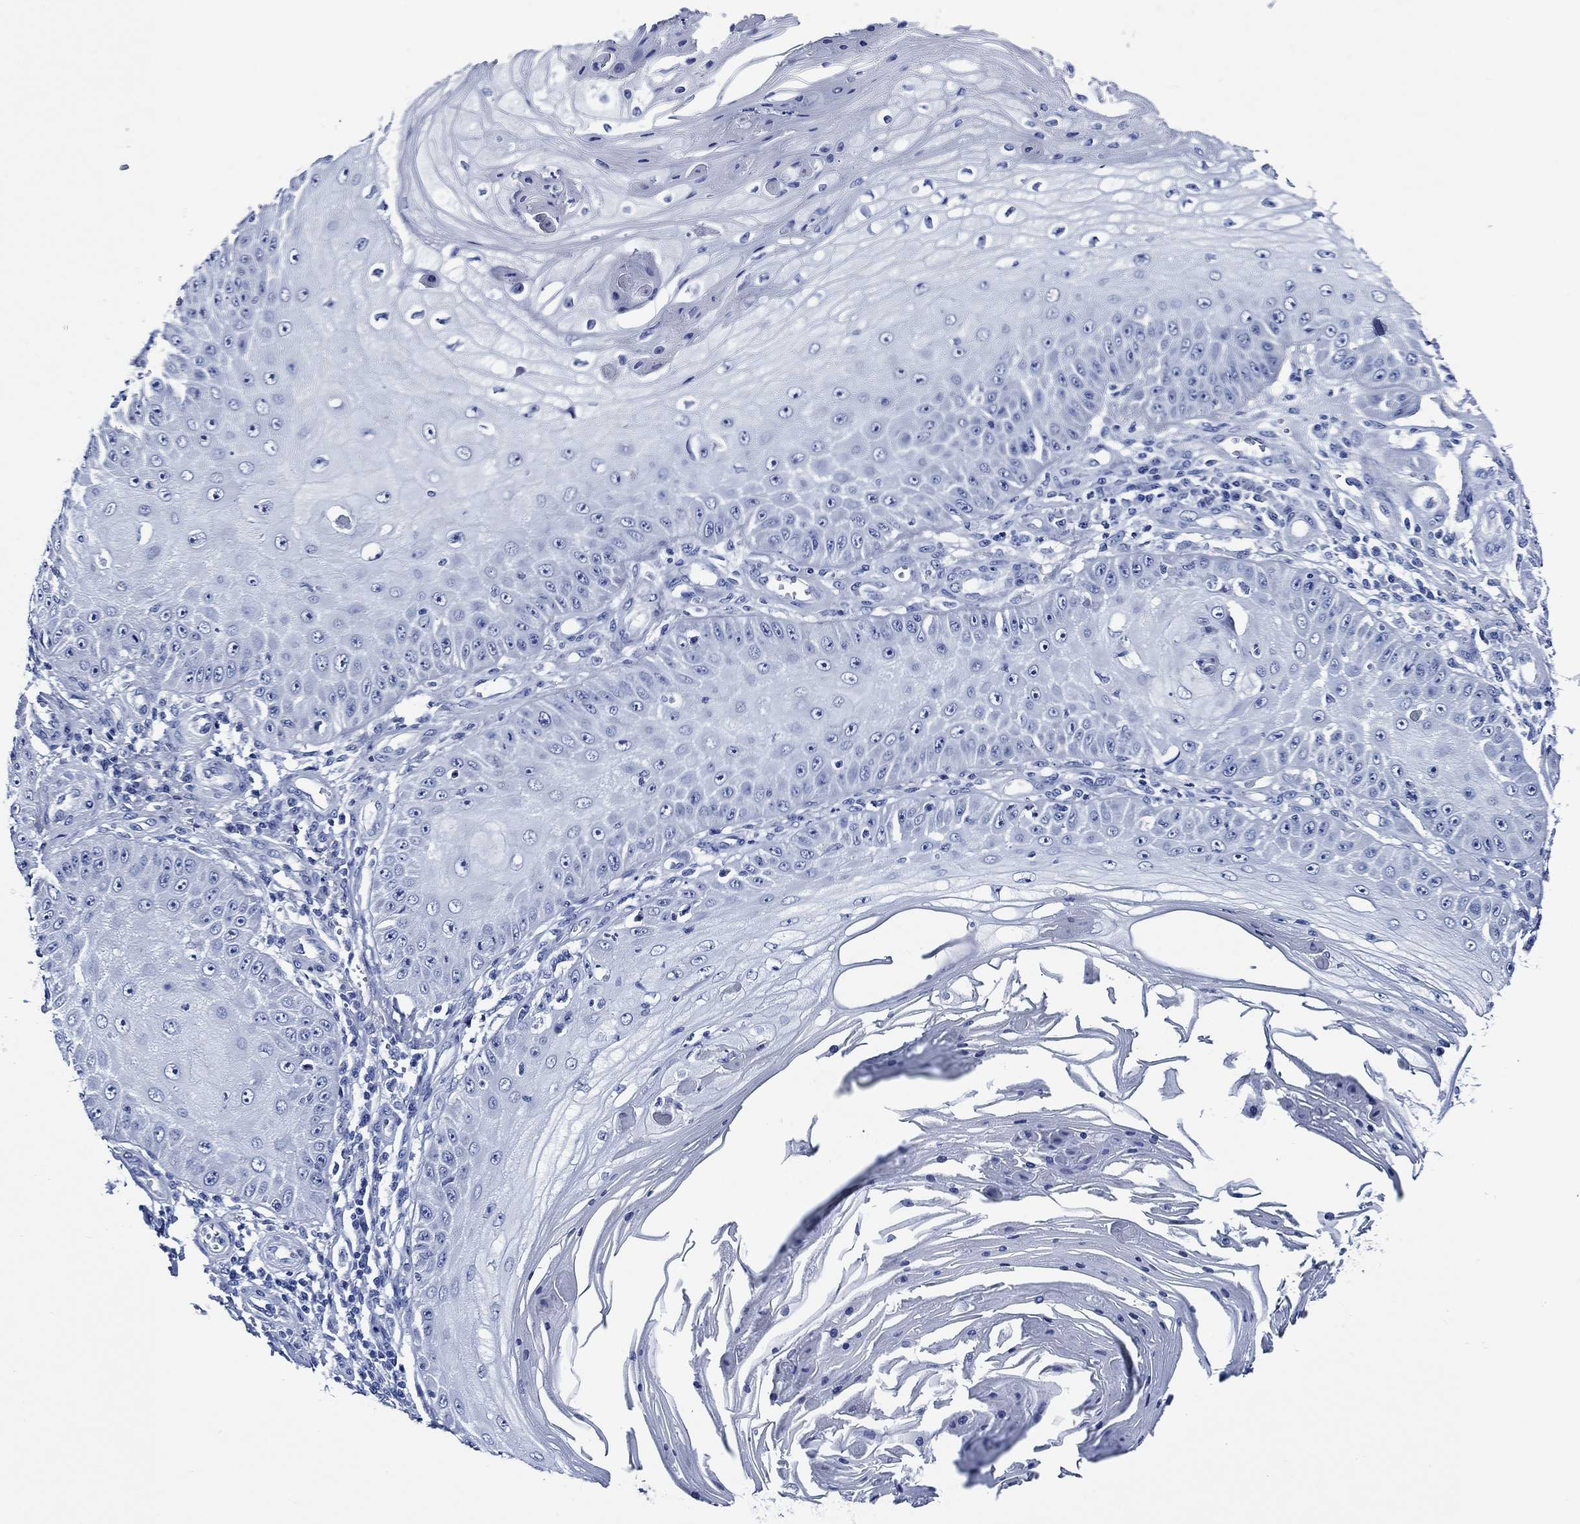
{"staining": {"intensity": "negative", "quantity": "none", "location": "none"}, "tissue": "skin cancer", "cell_type": "Tumor cells", "image_type": "cancer", "snomed": [{"axis": "morphology", "description": "Squamous cell carcinoma, NOS"}, {"axis": "topography", "description": "Skin"}], "caption": "Immunohistochemistry (IHC) image of human skin squamous cell carcinoma stained for a protein (brown), which displays no positivity in tumor cells.", "gene": "WDR62", "patient": {"sex": "male", "age": 70}}